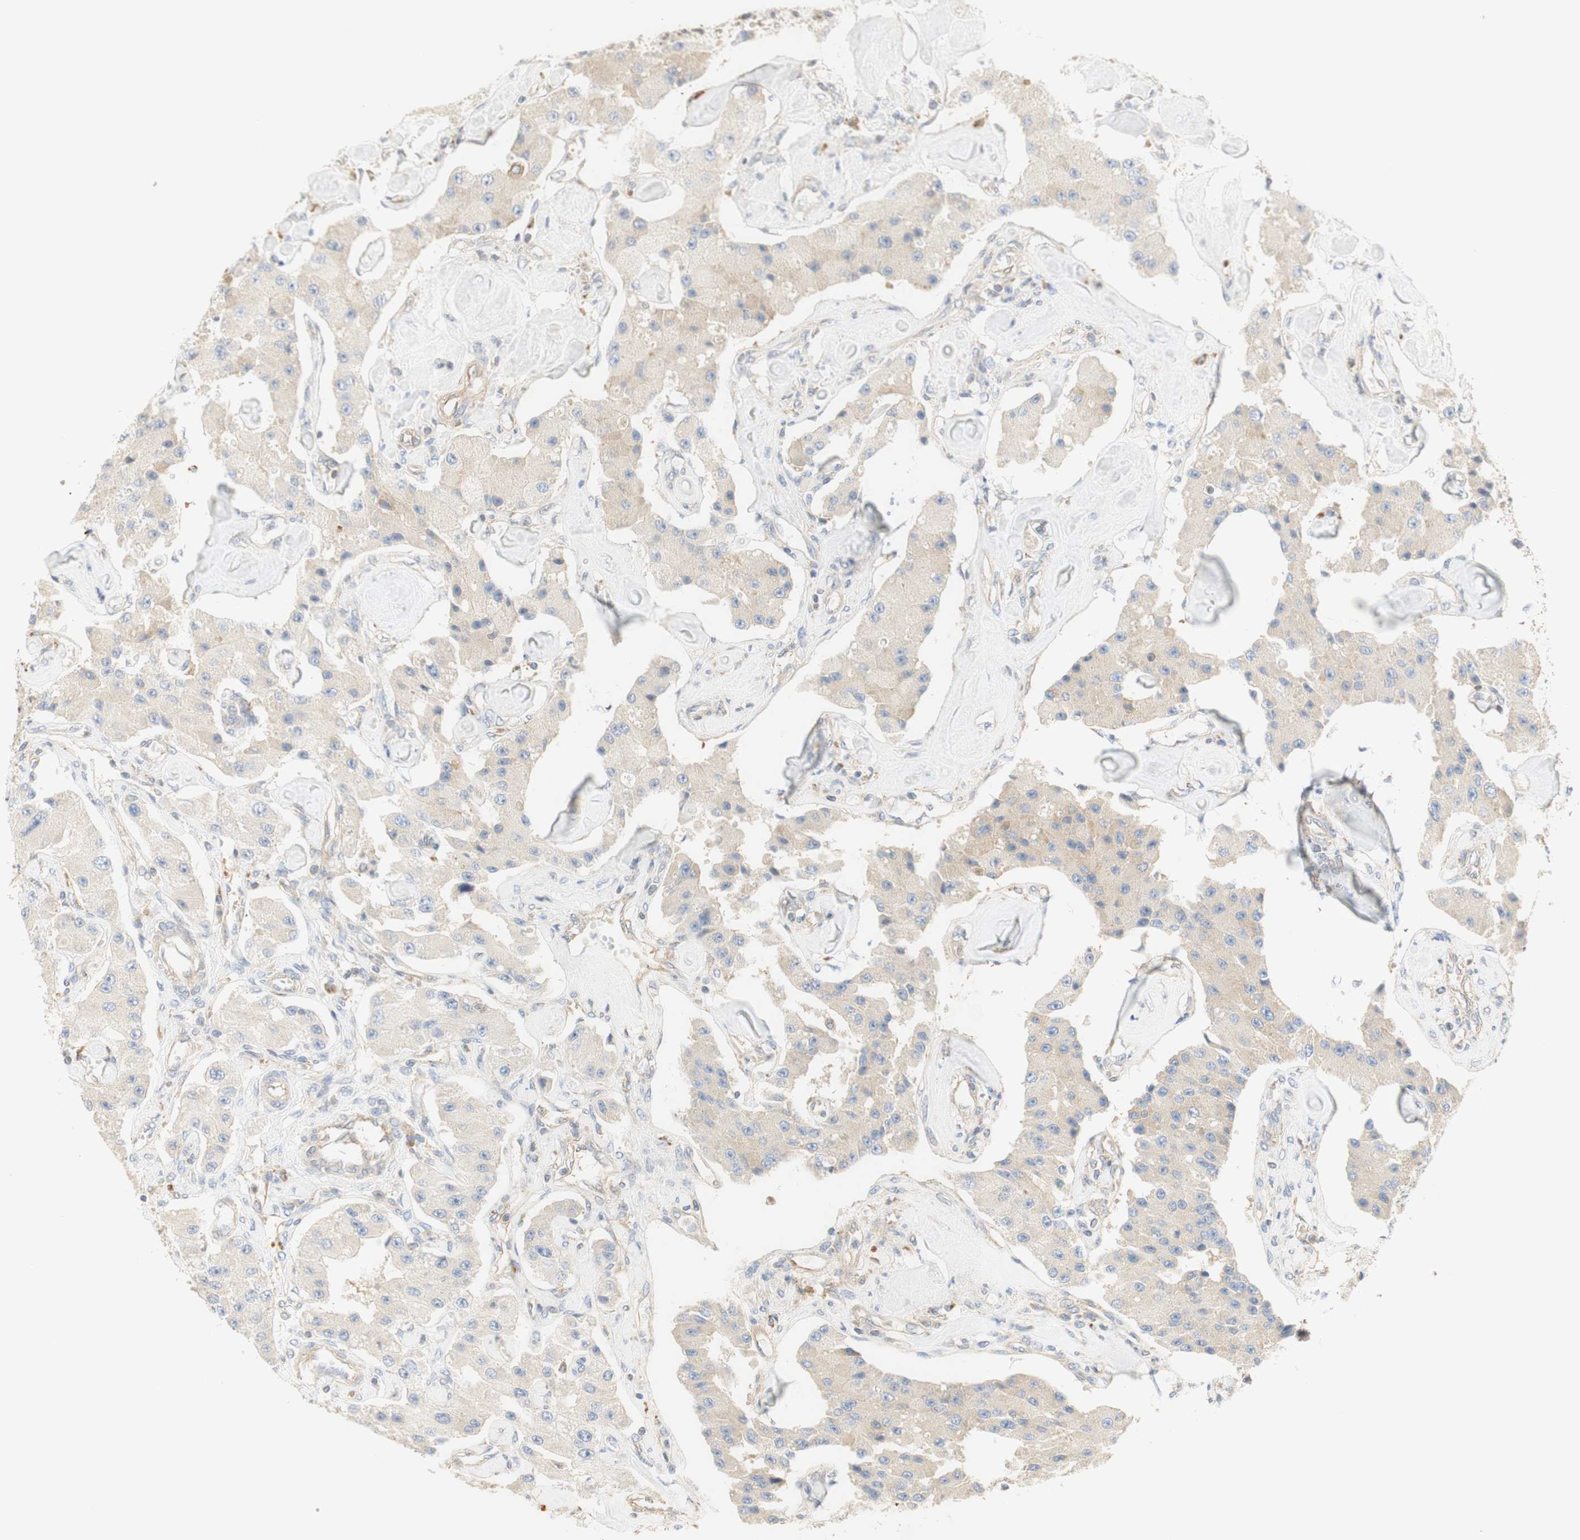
{"staining": {"intensity": "weak", "quantity": ">75%", "location": "cytoplasmic/membranous"}, "tissue": "carcinoid", "cell_type": "Tumor cells", "image_type": "cancer", "snomed": [{"axis": "morphology", "description": "Carcinoid, malignant, NOS"}, {"axis": "topography", "description": "Pancreas"}], "caption": "IHC image of neoplastic tissue: malignant carcinoid stained using immunohistochemistry displays low levels of weak protein expression localized specifically in the cytoplasmic/membranous of tumor cells, appearing as a cytoplasmic/membranous brown color.", "gene": "IKBKG", "patient": {"sex": "male", "age": 41}}